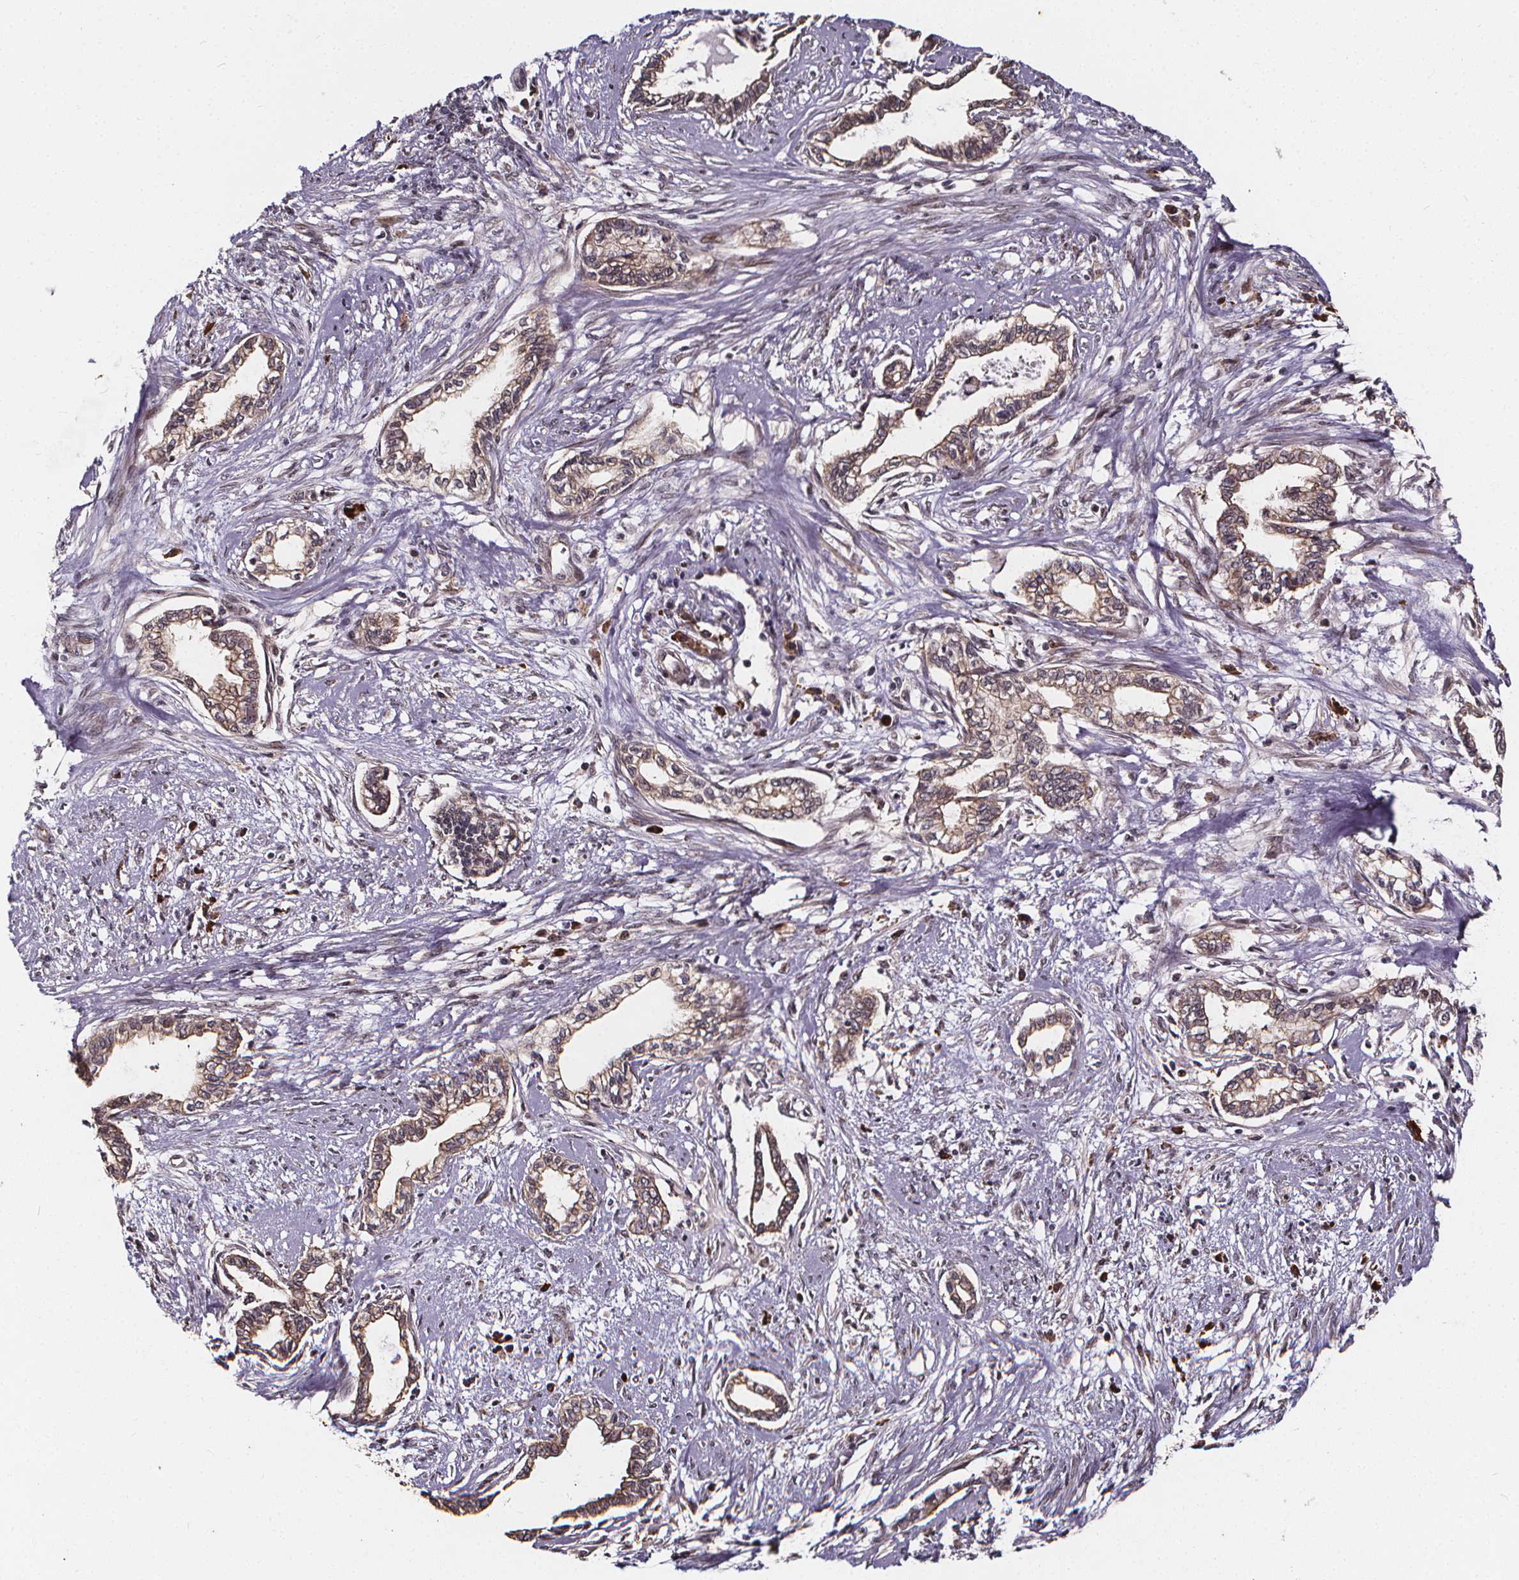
{"staining": {"intensity": "weak", "quantity": "25%-75%", "location": "cytoplasmic/membranous"}, "tissue": "cervical cancer", "cell_type": "Tumor cells", "image_type": "cancer", "snomed": [{"axis": "morphology", "description": "Adenocarcinoma, NOS"}, {"axis": "topography", "description": "Cervix"}], "caption": "A micrograph showing weak cytoplasmic/membranous expression in about 25%-75% of tumor cells in cervical cancer (adenocarcinoma), as visualized by brown immunohistochemical staining.", "gene": "DDIT3", "patient": {"sex": "female", "age": 62}}